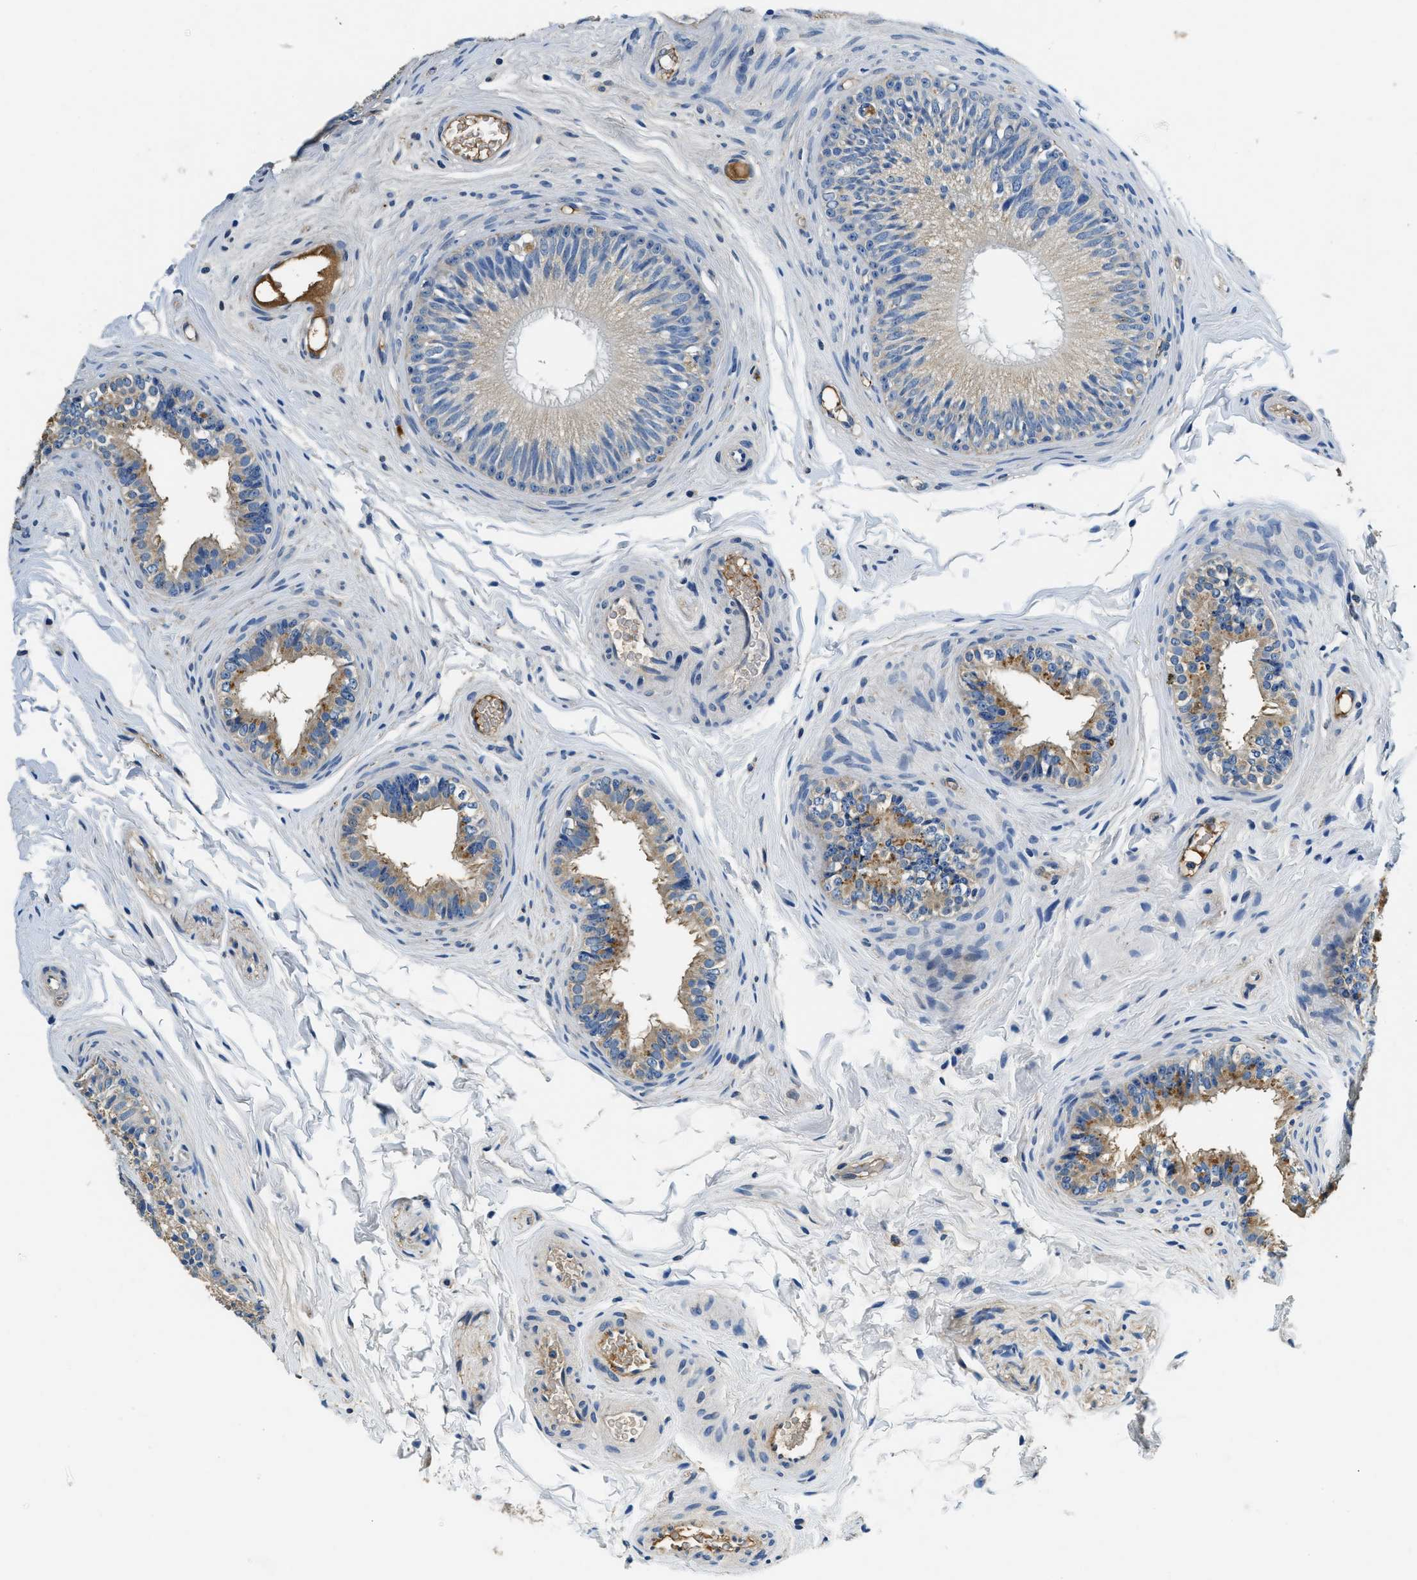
{"staining": {"intensity": "moderate", "quantity": "<25%", "location": "cytoplasmic/membranous"}, "tissue": "epididymis", "cell_type": "Glandular cells", "image_type": "normal", "snomed": [{"axis": "morphology", "description": "Normal tissue, NOS"}, {"axis": "topography", "description": "Testis"}, {"axis": "topography", "description": "Epididymis"}], "caption": "This micrograph displays IHC staining of normal human epididymis, with low moderate cytoplasmic/membranous positivity in about <25% of glandular cells.", "gene": "TMEM186", "patient": {"sex": "male", "age": 36}}